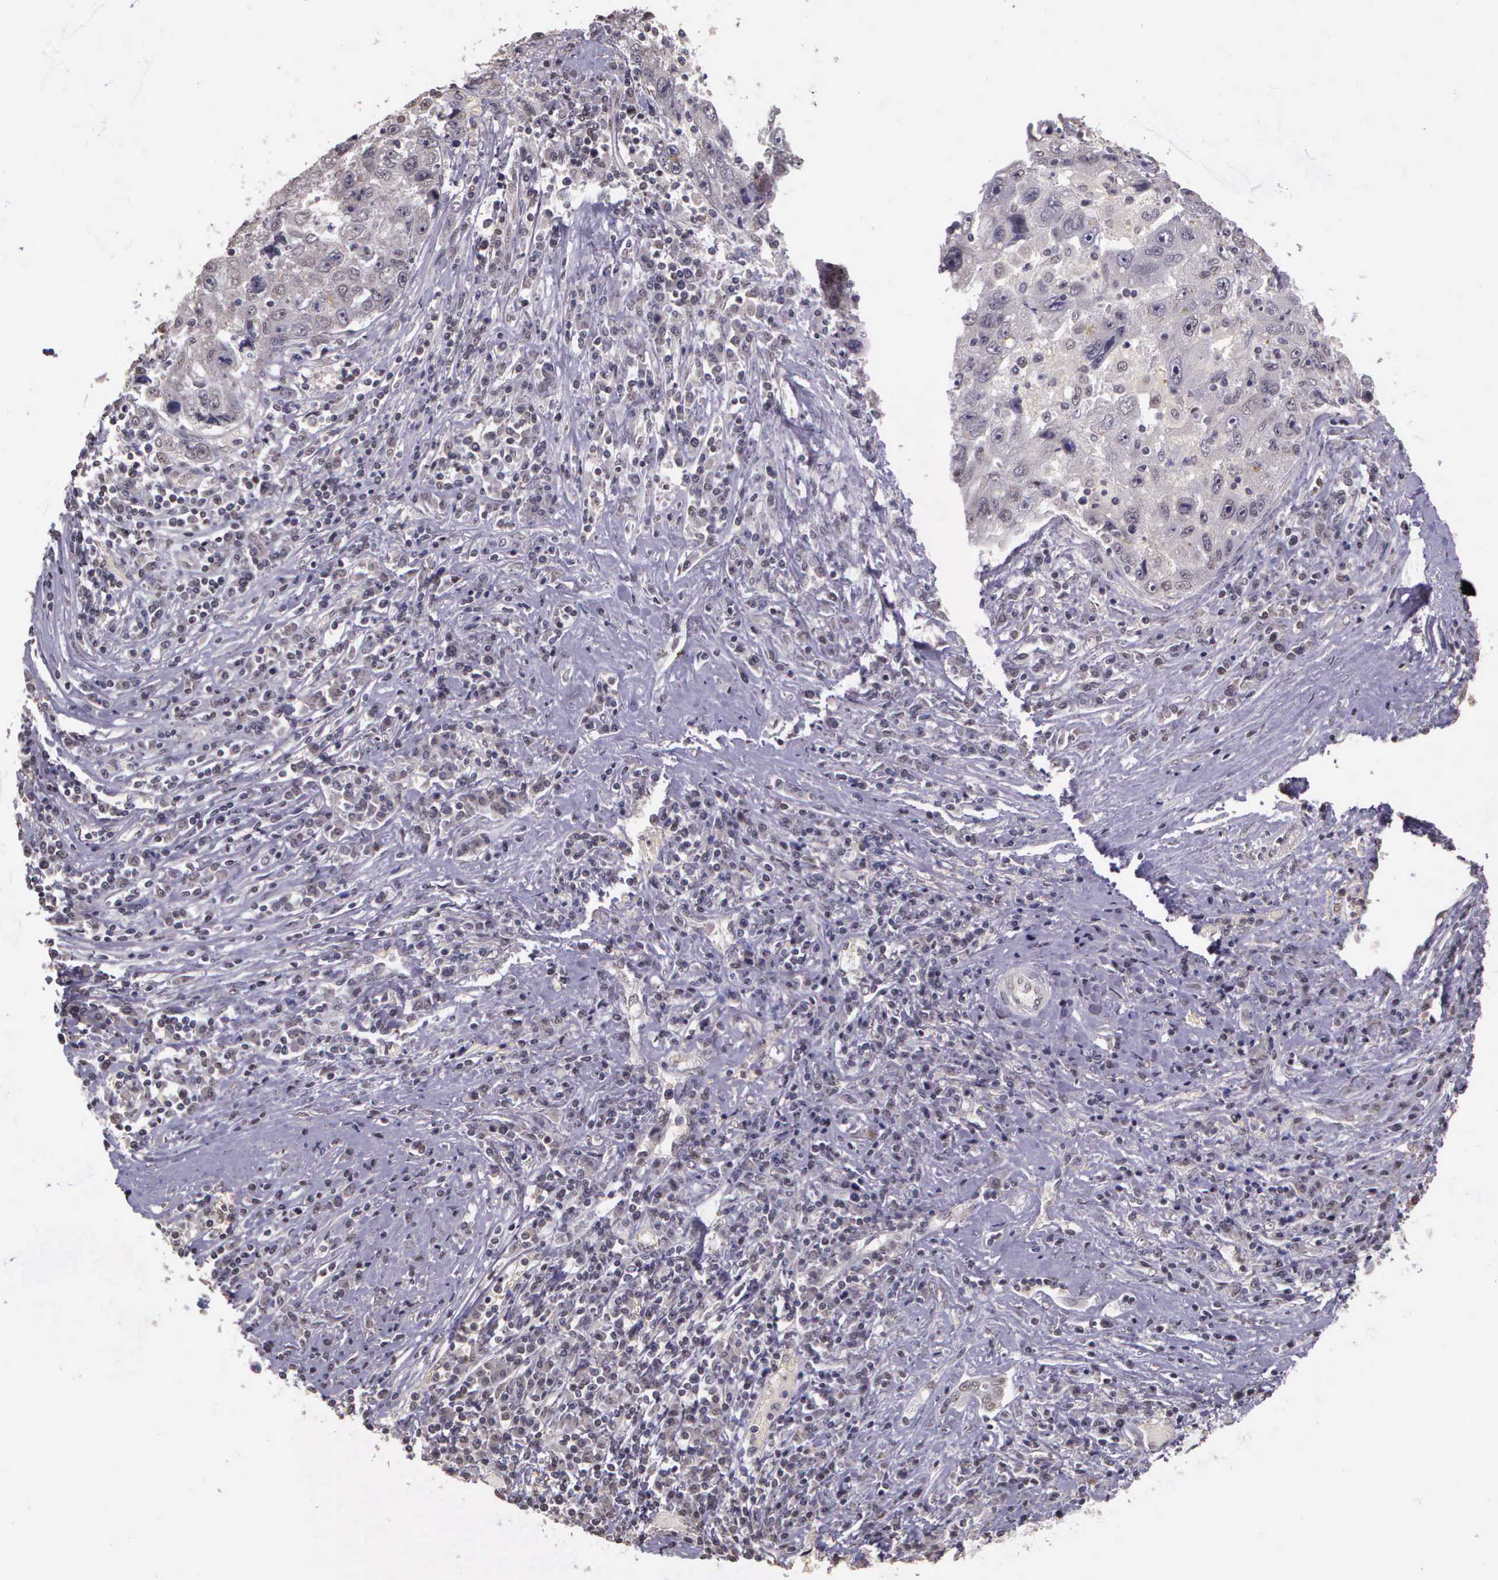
{"staining": {"intensity": "negative", "quantity": "none", "location": "none"}, "tissue": "liver cancer", "cell_type": "Tumor cells", "image_type": "cancer", "snomed": [{"axis": "morphology", "description": "Carcinoma, Hepatocellular, NOS"}, {"axis": "topography", "description": "Liver"}], "caption": "Immunohistochemical staining of human liver hepatocellular carcinoma exhibits no significant staining in tumor cells.", "gene": "ARMCX5", "patient": {"sex": "male", "age": 49}}